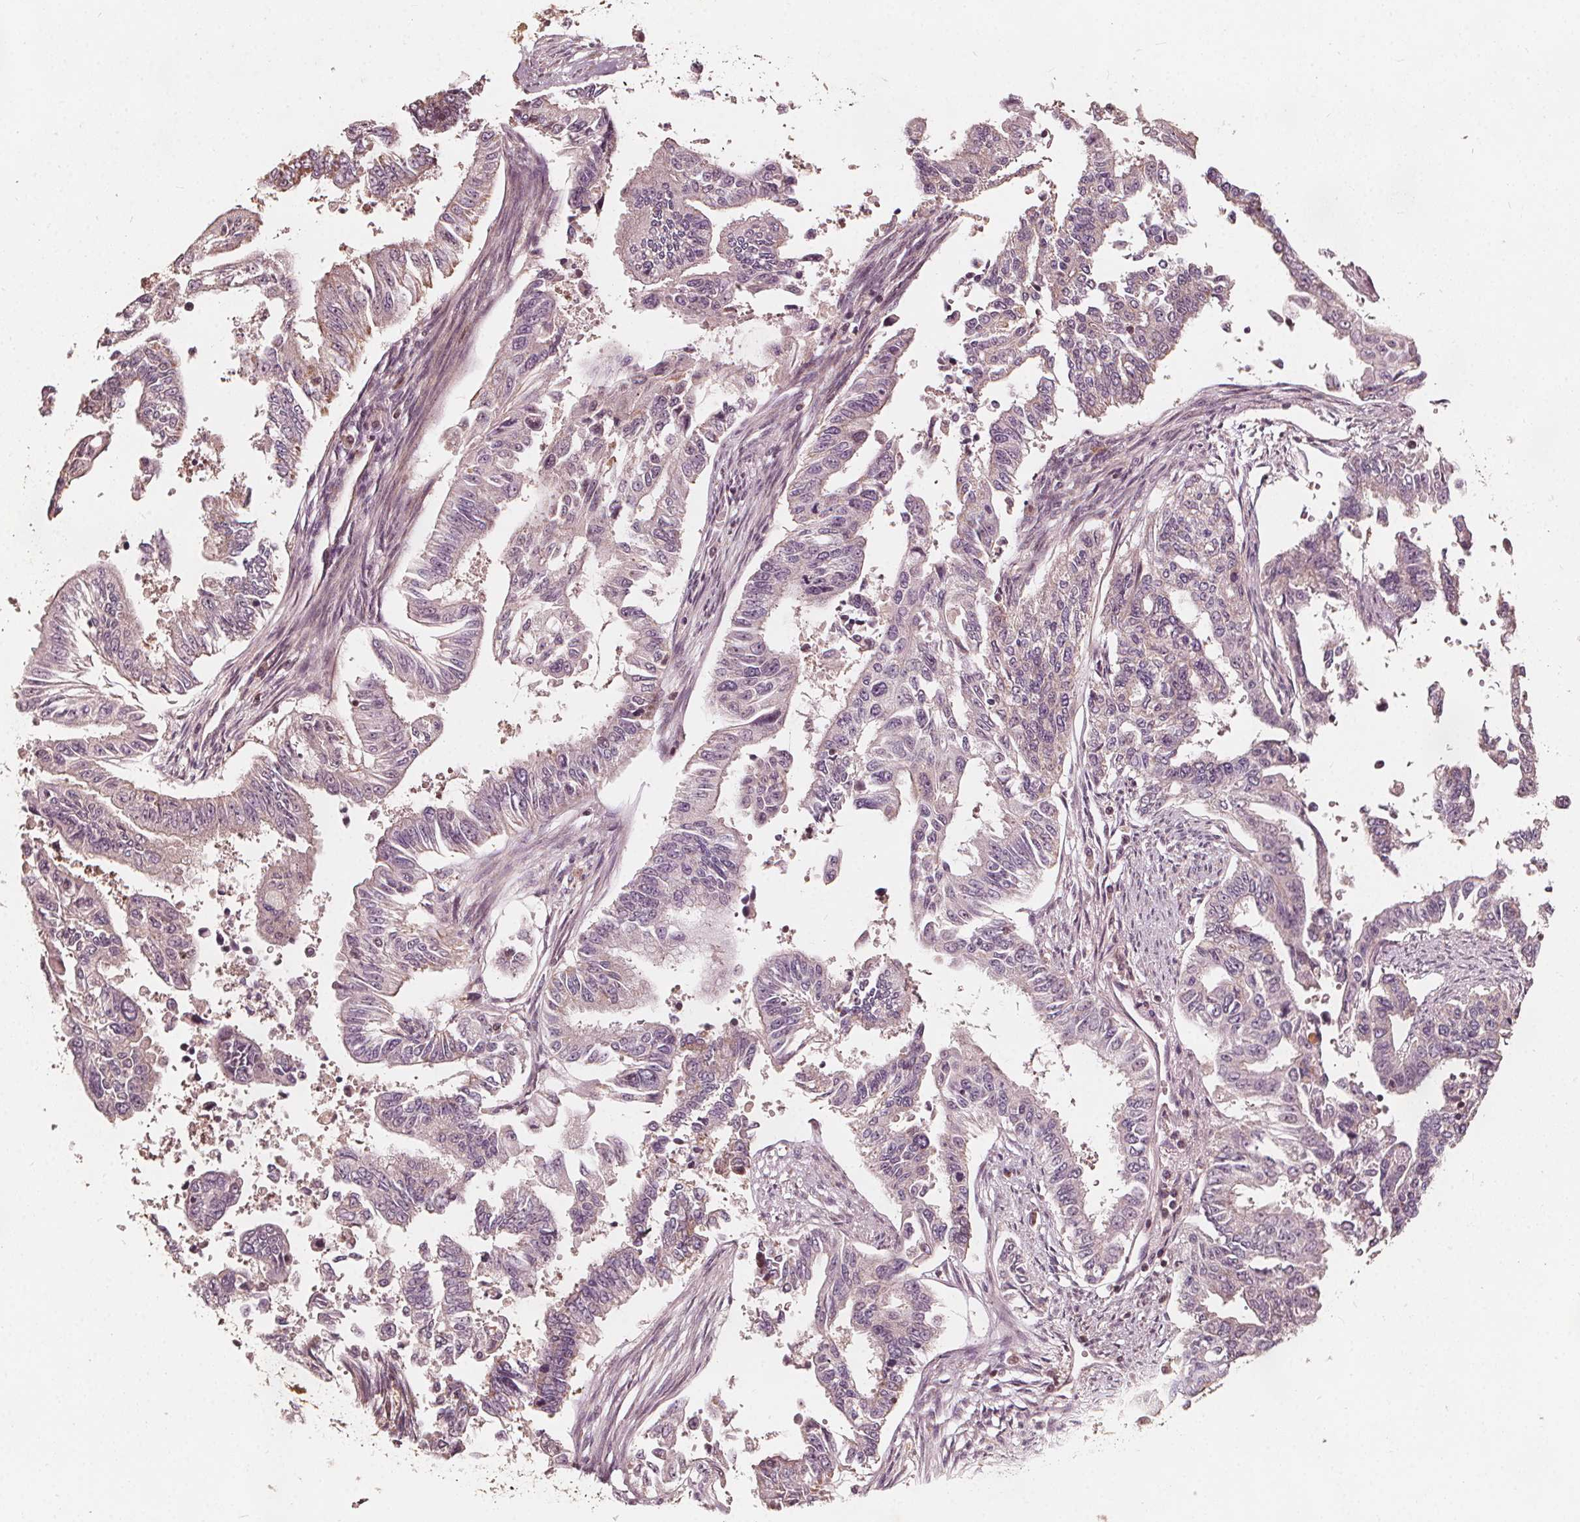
{"staining": {"intensity": "weak", "quantity": "<25%", "location": "cytoplasmic/membranous"}, "tissue": "endometrial cancer", "cell_type": "Tumor cells", "image_type": "cancer", "snomed": [{"axis": "morphology", "description": "Adenocarcinoma, NOS"}, {"axis": "topography", "description": "Uterus"}], "caption": "Tumor cells show no significant protein positivity in endometrial cancer. (DAB (3,3'-diaminobenzidine) immunohistochemistry visualized using brightfield microscopy, high magnification).", "gene": "AIP", "patient": {"sex": "female", "age": 59}}